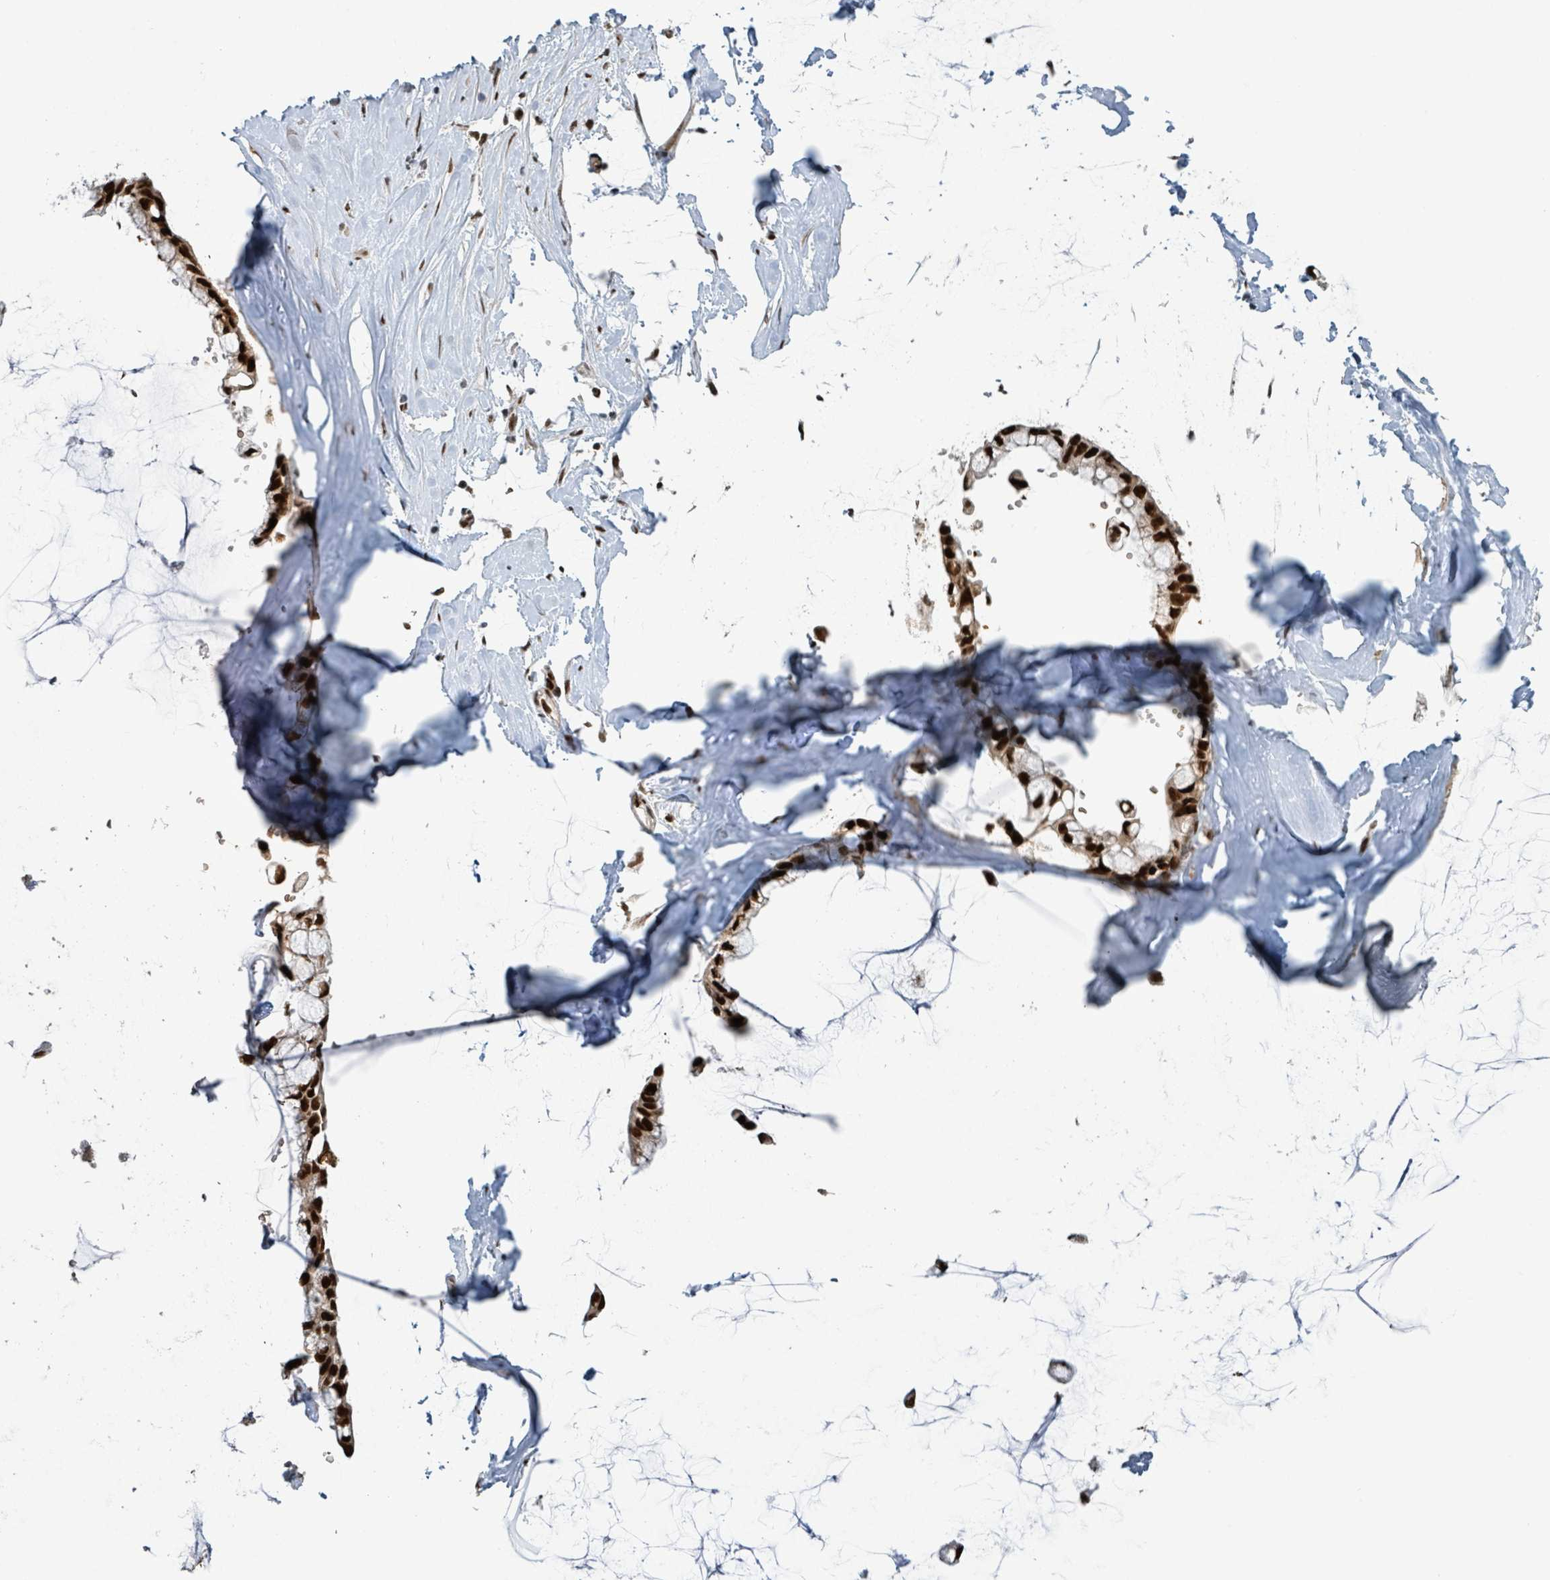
{"staining": {"intensity": "strong", "quantity": ">75%", "location": "nuclear"}, "tissue": "ovarian cancer", "cell_type": "Tumor cells", "image_type": "cancer", "snomed": [{"axis": "morphology", "description": "Cystadenocarcinoma, mucinous, NOS"}, {"axis": "topography", "description": "Ovary"}], "caption": "Ovarian cancer stained for a protein (brown) exhibits strong nuclear positive expression in approximately >75% of tumor cells.", "gene": "KLF3", "patient": {"sex": "female", "age": 39}}